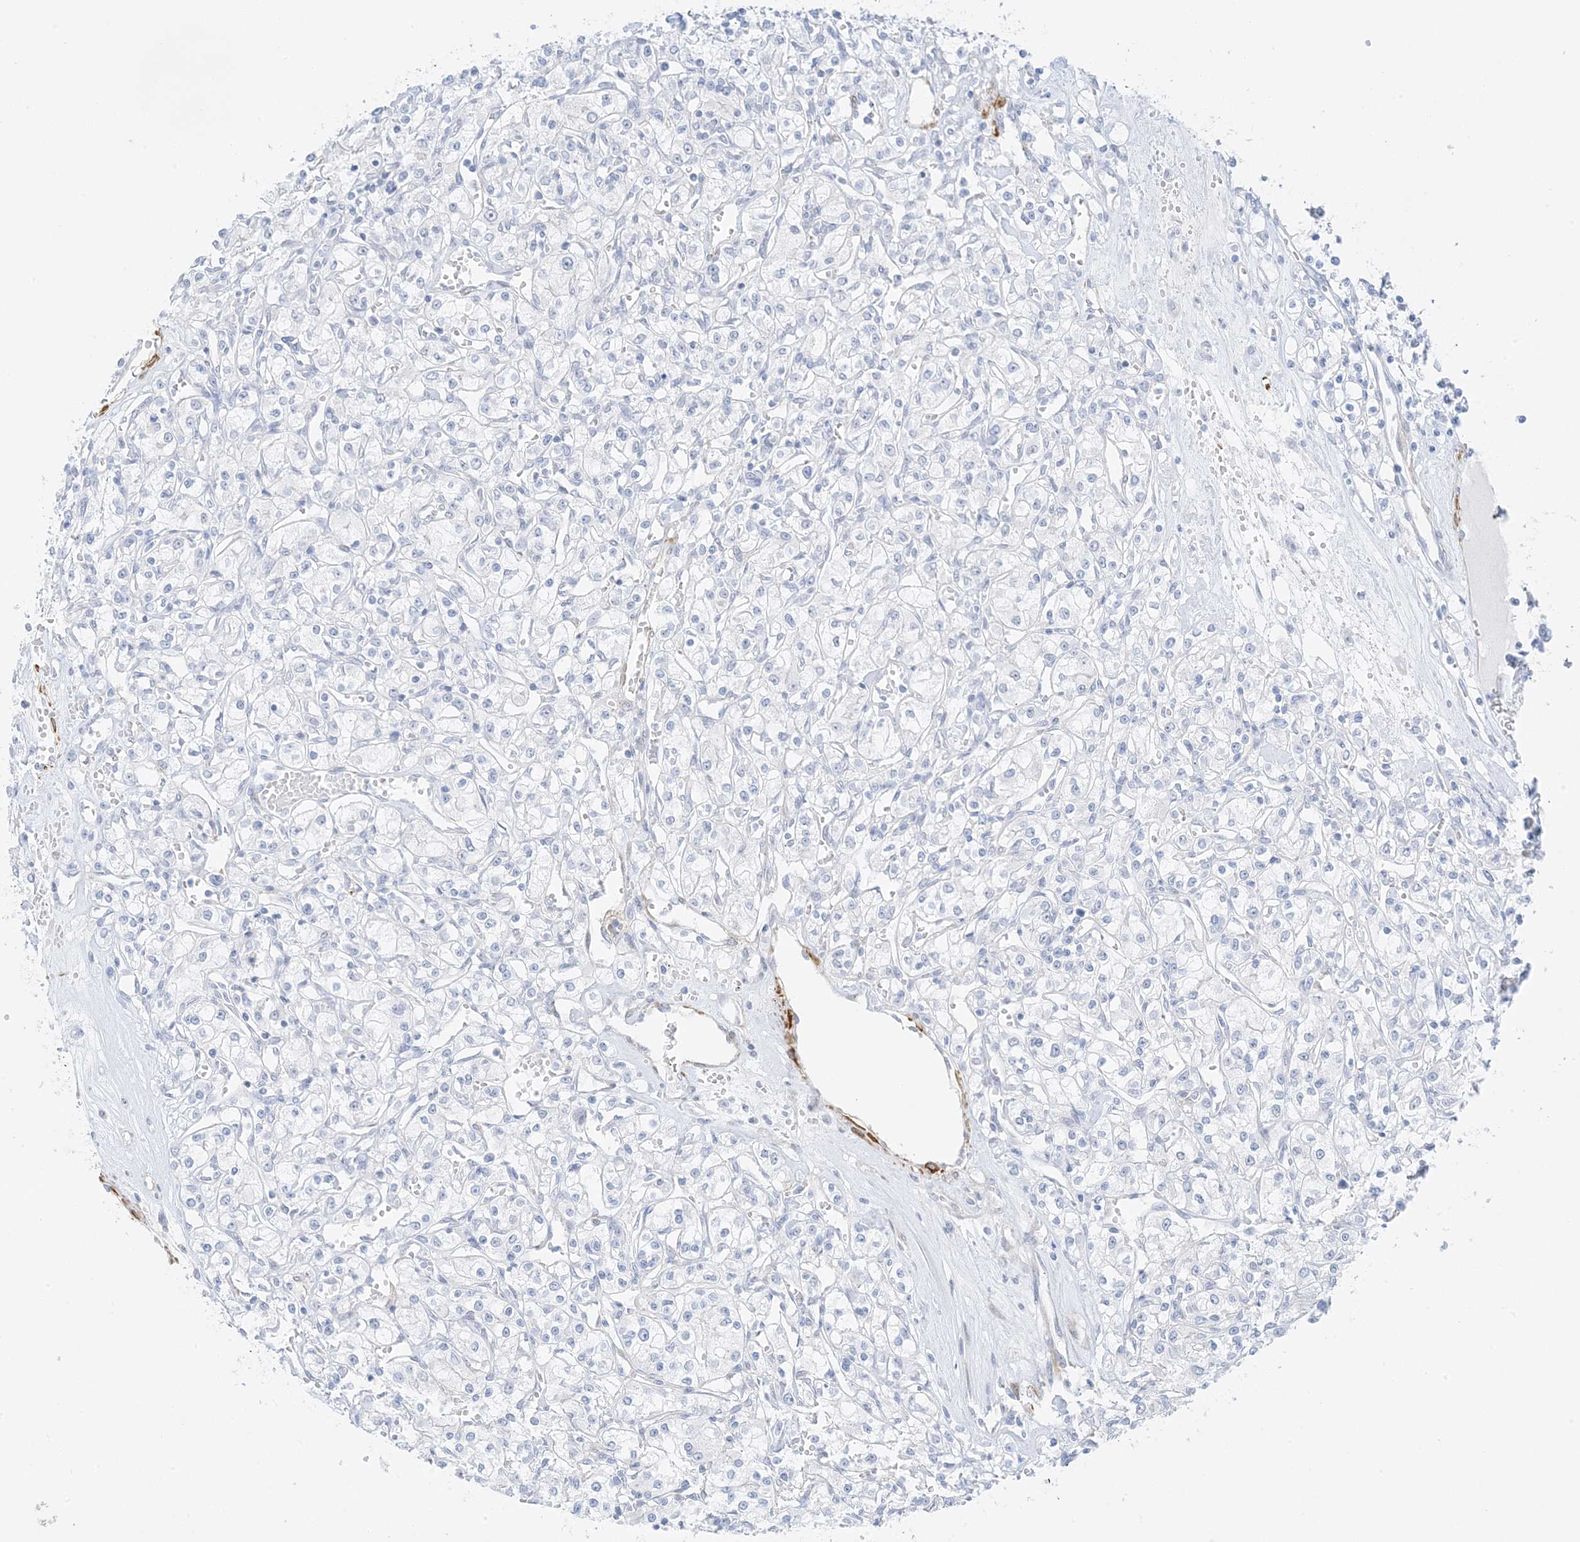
{"staining": {"intensity": "negative", "quantity": "none", "location": "none"}, "tissue": "renal cancer", "cell_type": "Tumor cells", "image_type": "cancer", "snomed": [{"axis": "morphology", "description": "Adenocarcinoma, NOS"}, {"axis": "topography", "description": "Kidney"}], "caption": "The micrograph reveals no staining of tumor cells in adenocarcinoma (renal).", "gene": "SLC22A13", "patient": {"sex": "female", "age": 59}}